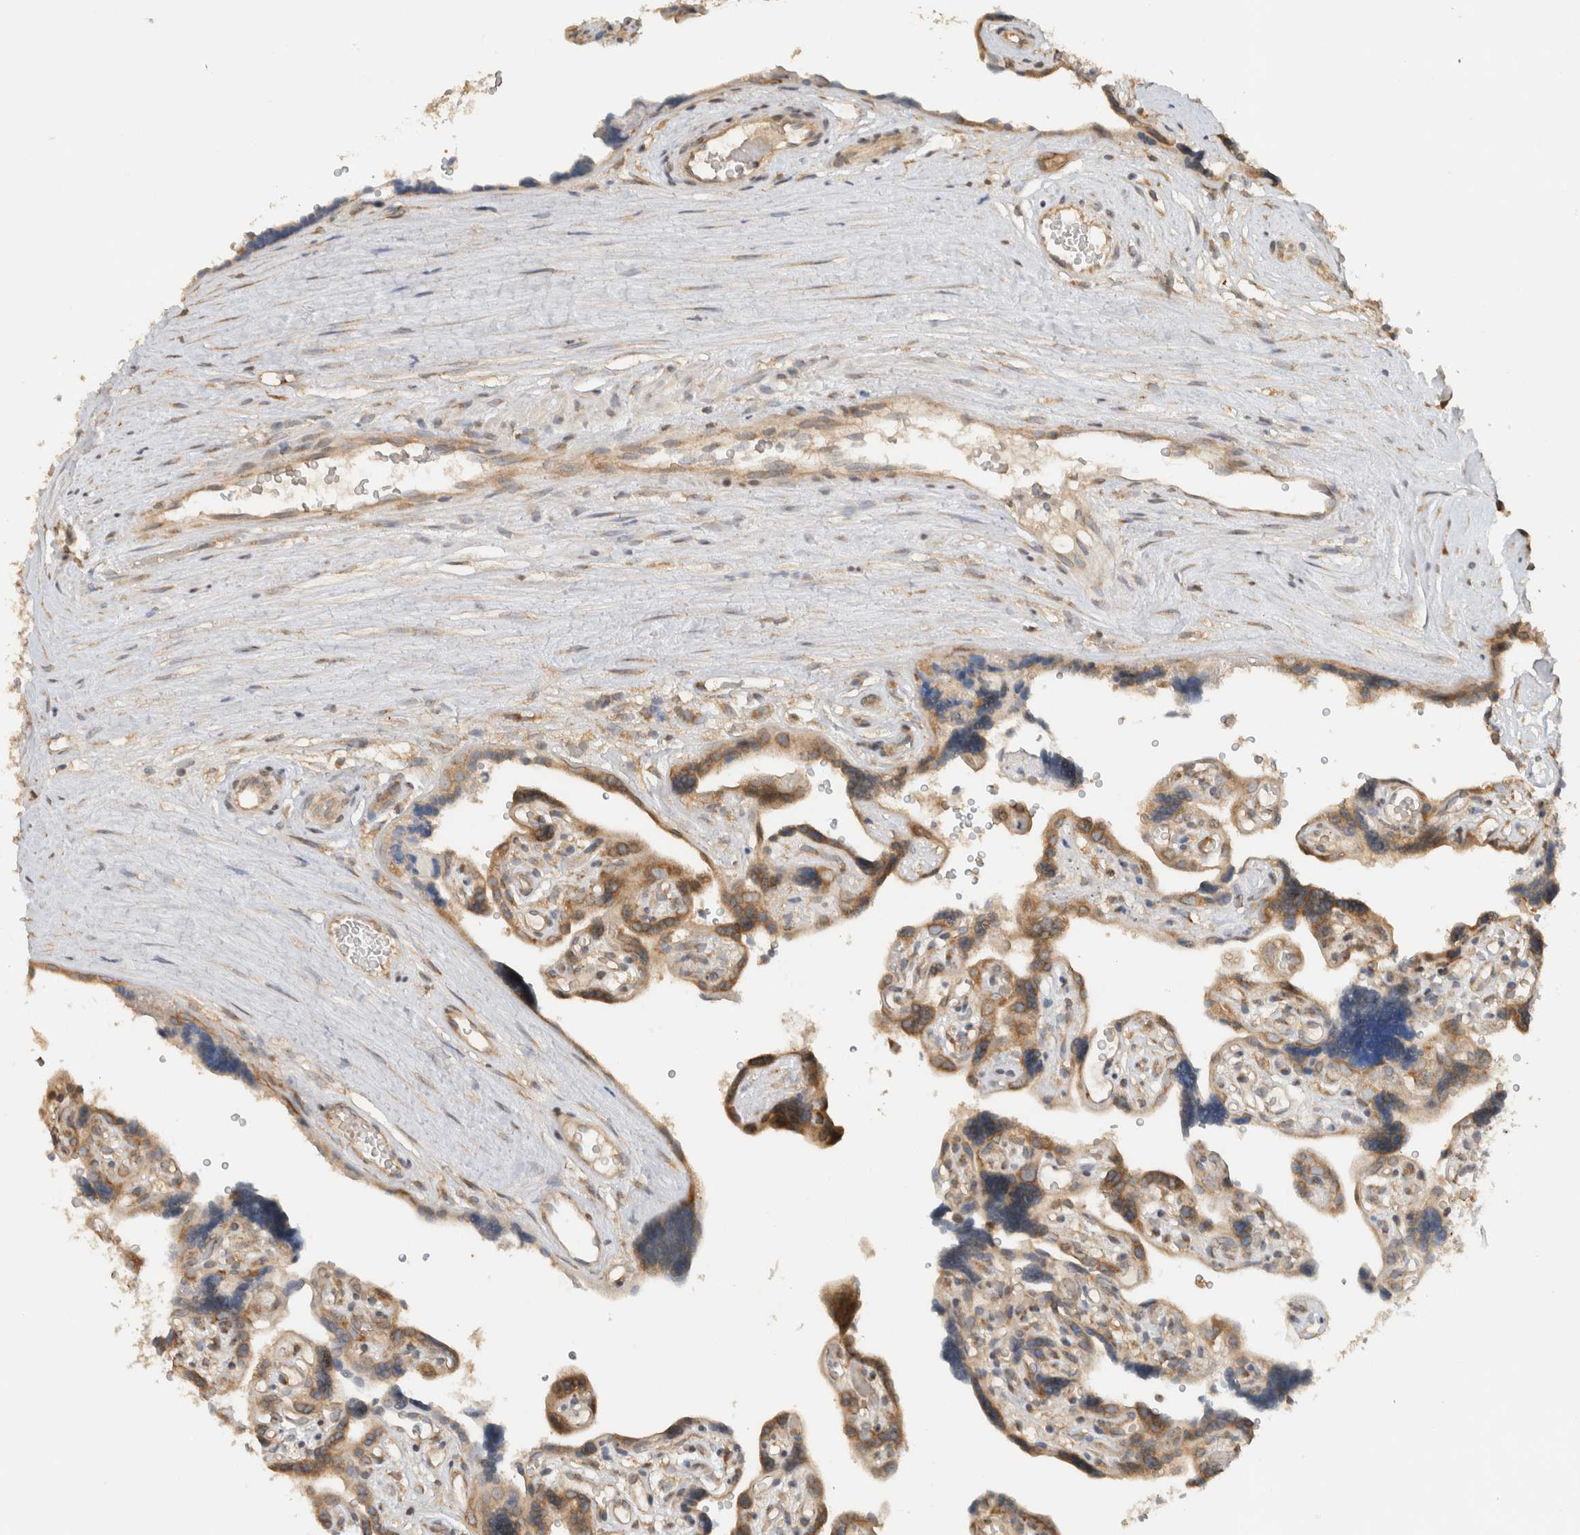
{"staining": {"intensity": "moderate", "quantity": ">75%", "location": "cytoplasmic/membranous"}, "tissue": "placenta", "cell_type": "Decidual cells", "image_type": "normal", "snomed": [{"axis": "morphology", "description": "Normal tissue, NOS"}, {"axis": "topography", "description": "Placenta"}], "caption": "DAB (3,3'-diaminobenzidine) immunohistochemical staining of benign human placenta demonstrates moderate cytoplasmic/membranous protein positivity in approximately >75% of decidual cells.", "gene": "PUM1", "patient": {"sex": "female", "age": 30}}